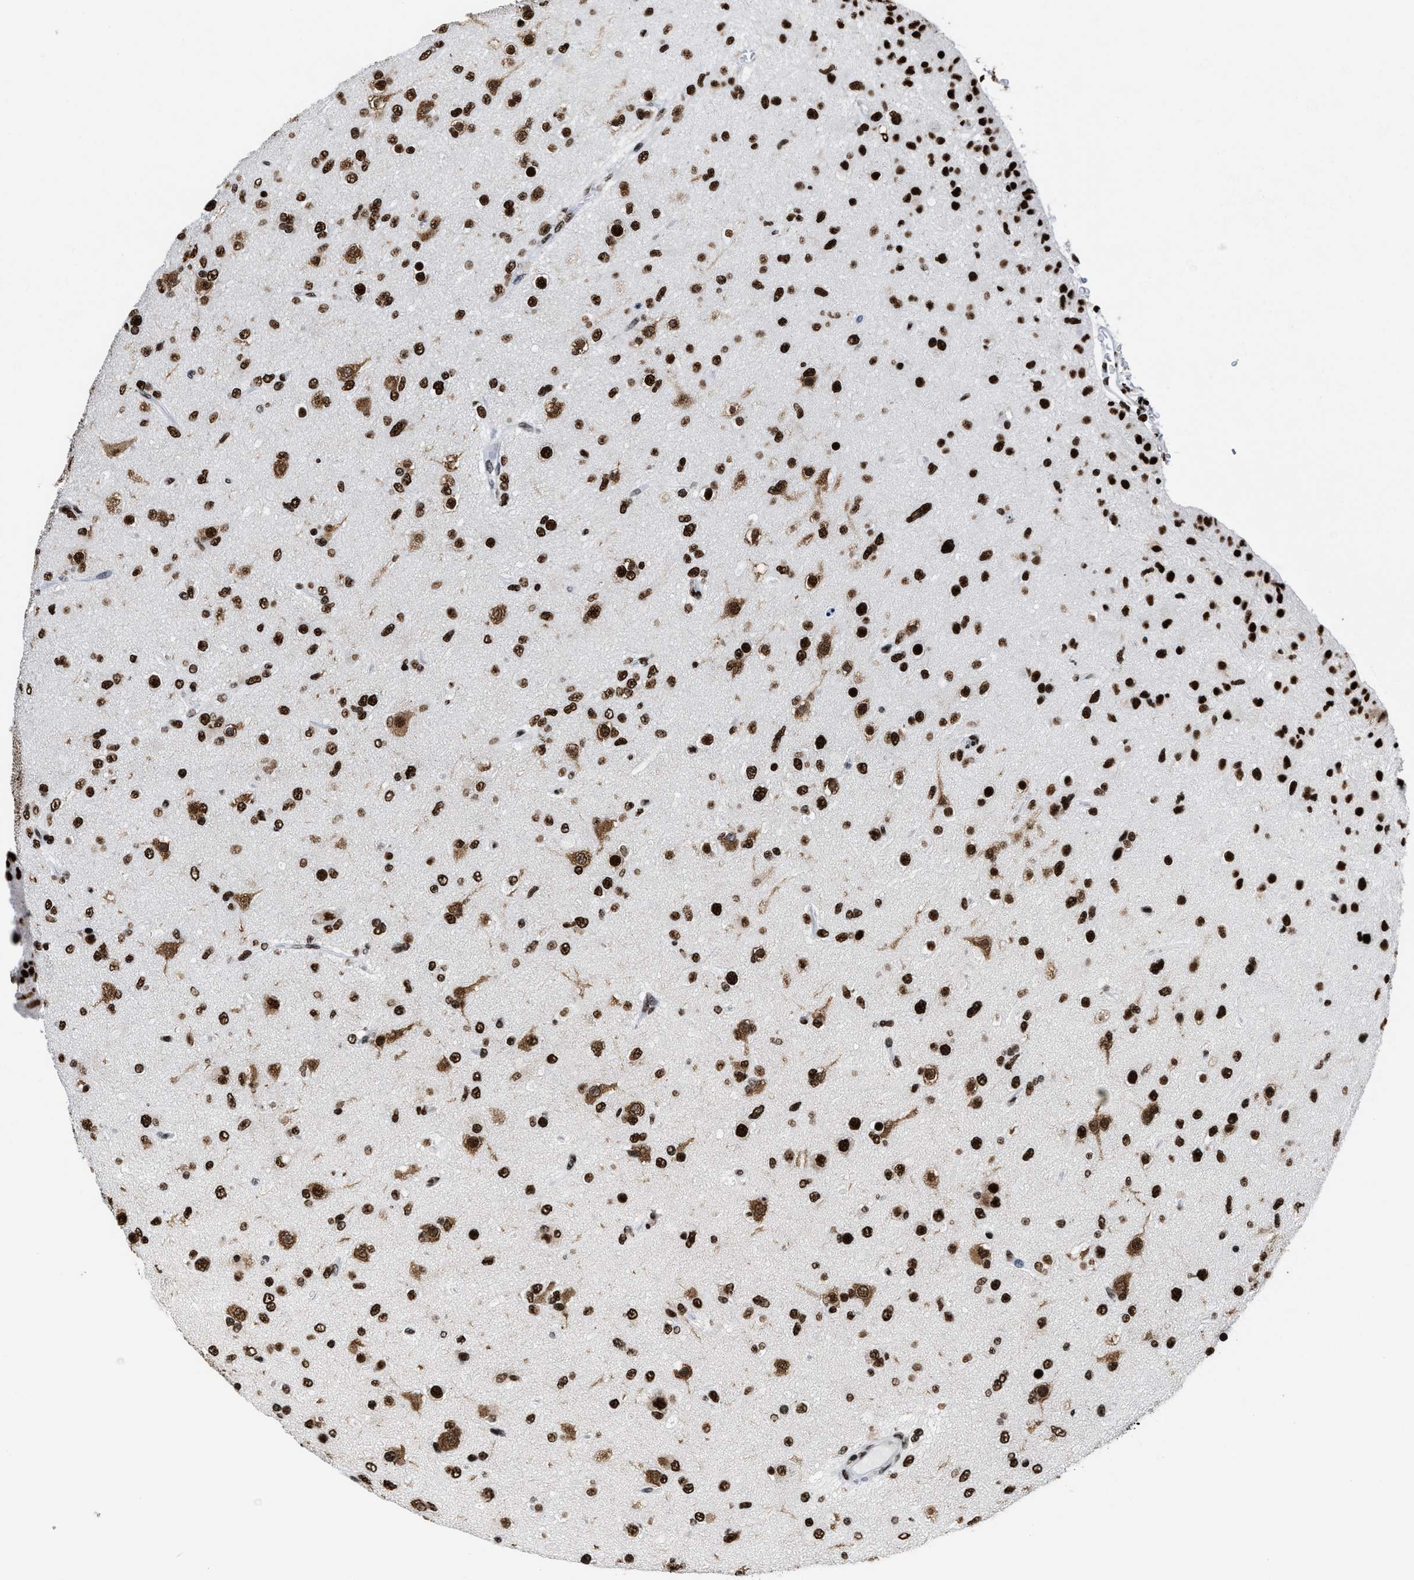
{"staining": {"intensity": "strong", "quantity": ">75%", "location": "nuclear"}, "tissue": "glioma", "cell_type": "Tumor cells", "image_type": "cancer", "snomed": [{"axis": "morphology", "description": "Glioma, malignant, Low grade"}, {"axis": "topography", "description": "Brain"}], "caption": "A micrograph of human glioma stained for a protein shows strong nuclear brown staining in tumor cells.", "gene": "SMARCC2", "patient": {"sex": "male", "age": 65}}